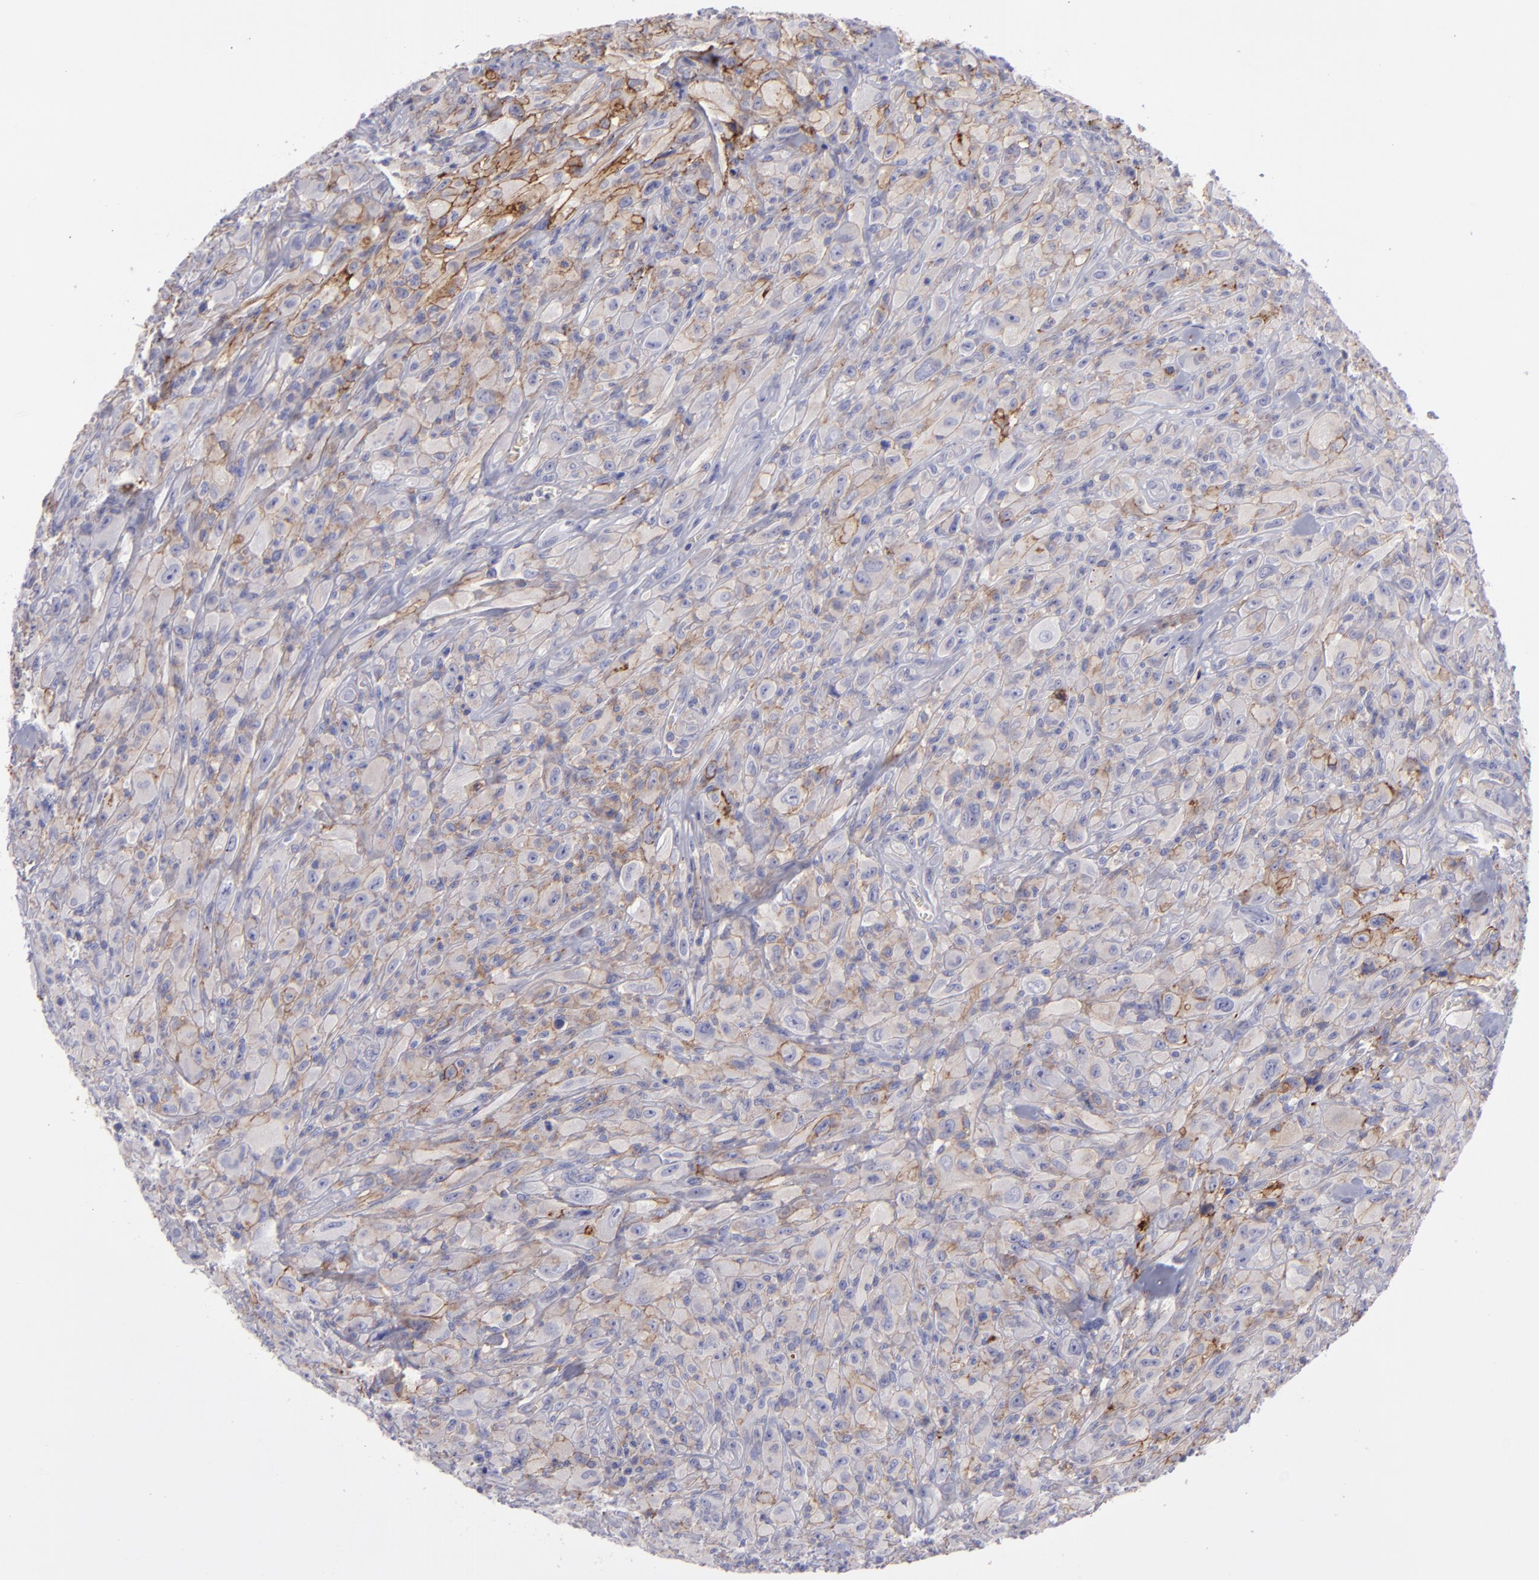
{"staining": {"intensity": "moderate", "quantity": "25%-75%", "location": "cytoplasmic/membranous"}, "tissue": "glioma", "cell_type": "Tumor cells", "image_type": "cancer", "snomed": [{"axis": "morphology", "description": "Glioma, malignant, High grade"}, {"axis": "topography", "description": "Brain"}], "caption": "IHC image of neoplastic tissue: human high-grade glioma (malignant) stained using immunohistochemistry demonstrates medium levels of moderate protein expression localized specifically in the cytoplasmic/membranous of tumor cells, appearing as a cytoplasmic/membranous brown color.", "gene": "BSG", "patient": {"sex": "male", "age": 48}}